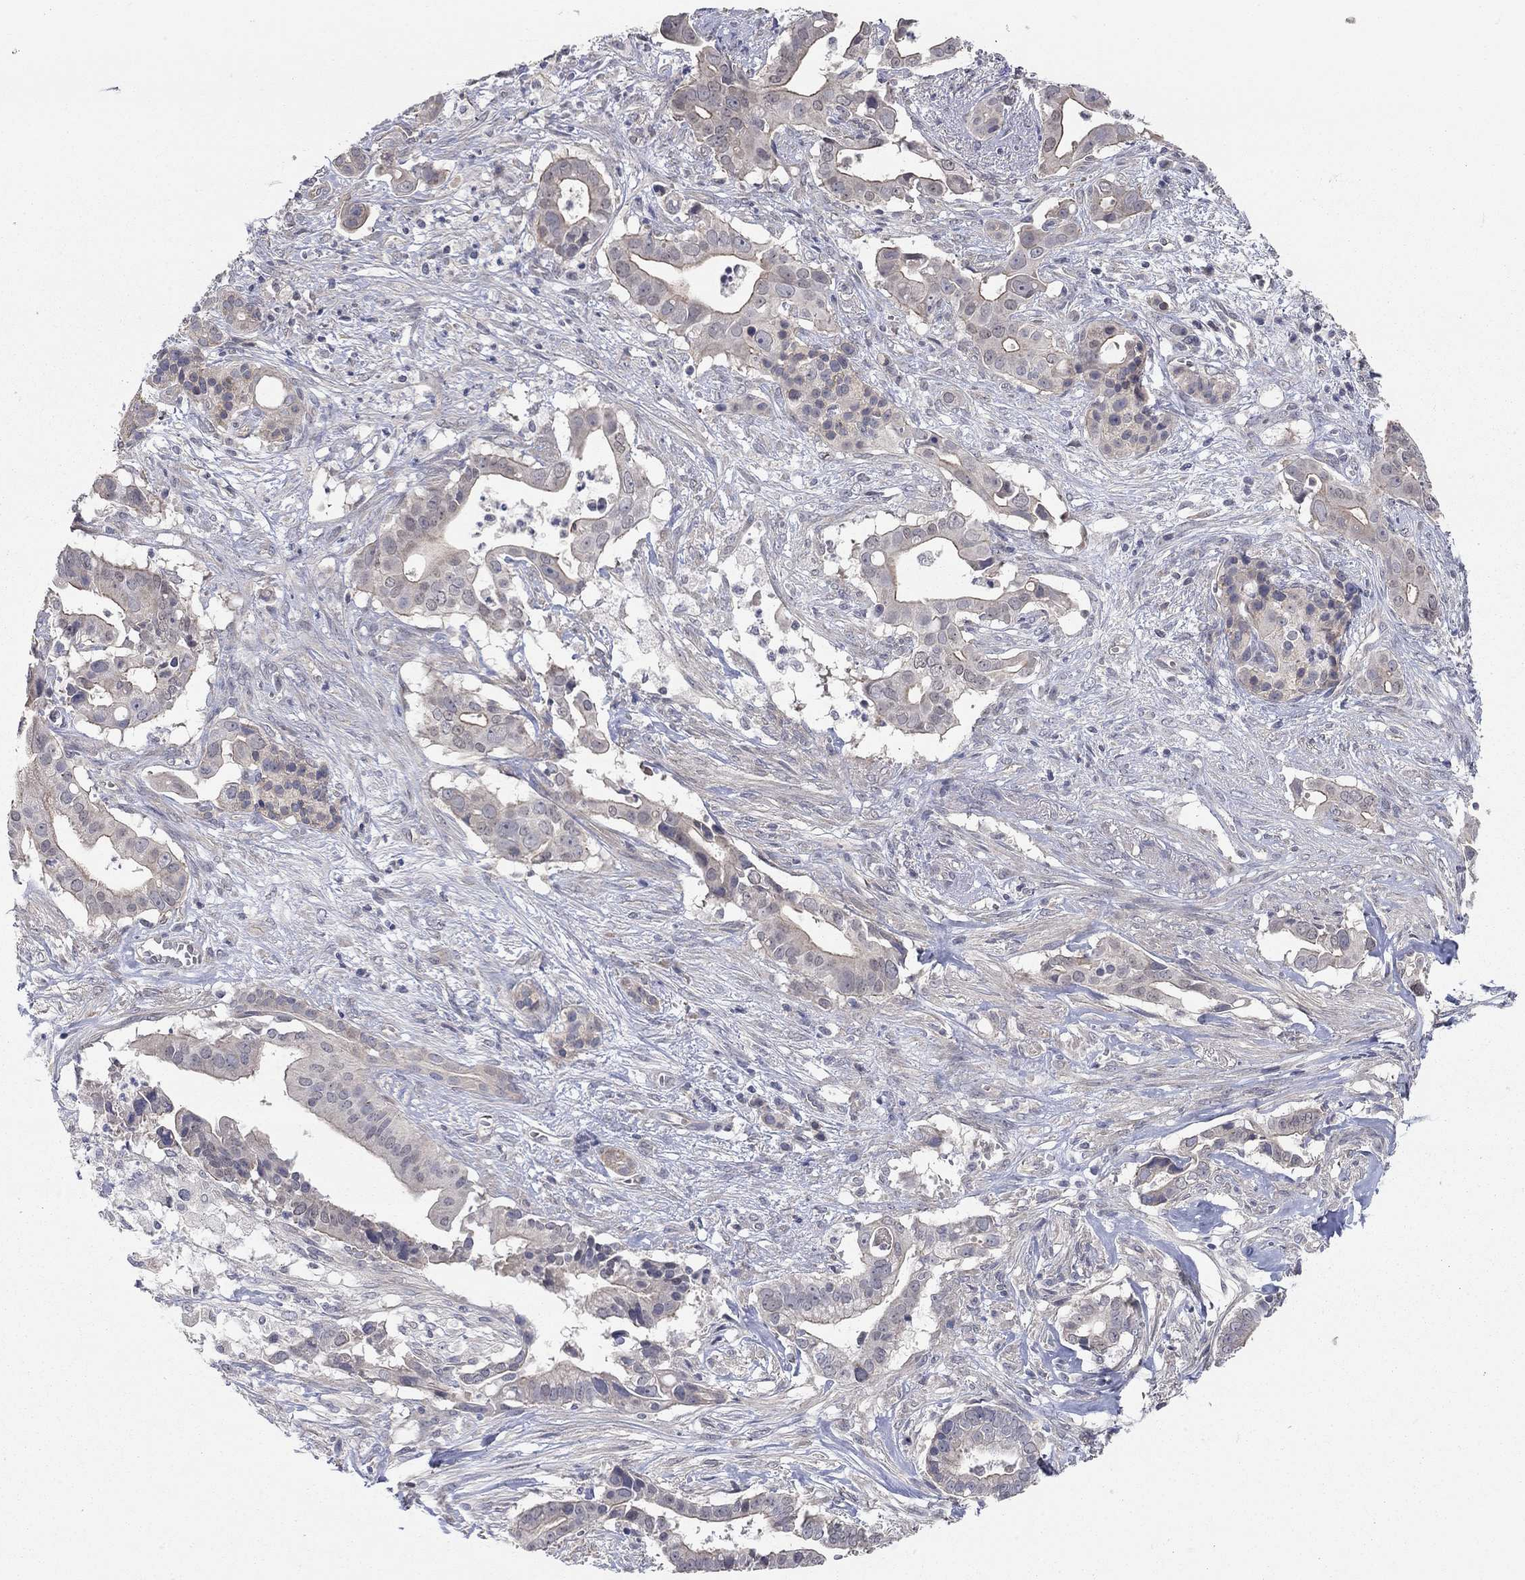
{"staining": {"intensity": "moderate", "quantity": "<25%", "location": "cytoplasmic/membranous"}, "tissue": "pancreatic cancer", "cell_type": "Tumor cells", "image_type": "cancer", "snomed": [{"axis": "morphology", "description": "Adenocarcinoma, NOS"}, {"axis": "topography", "description": "Pancreas"}], "caption": "Immunohistochemistry (IHC) image of neoplastic tissue: human adenocarcinoma (pancreatic) stained using IHC displays low levels of moderate protein expression localized specifically in the cytoplasmic/membranous of tumor cells, appearing as a cytoplasmic/membranous brown color.", "gene": "WASF3", "patient": {"sex": "male", "age": 61}}